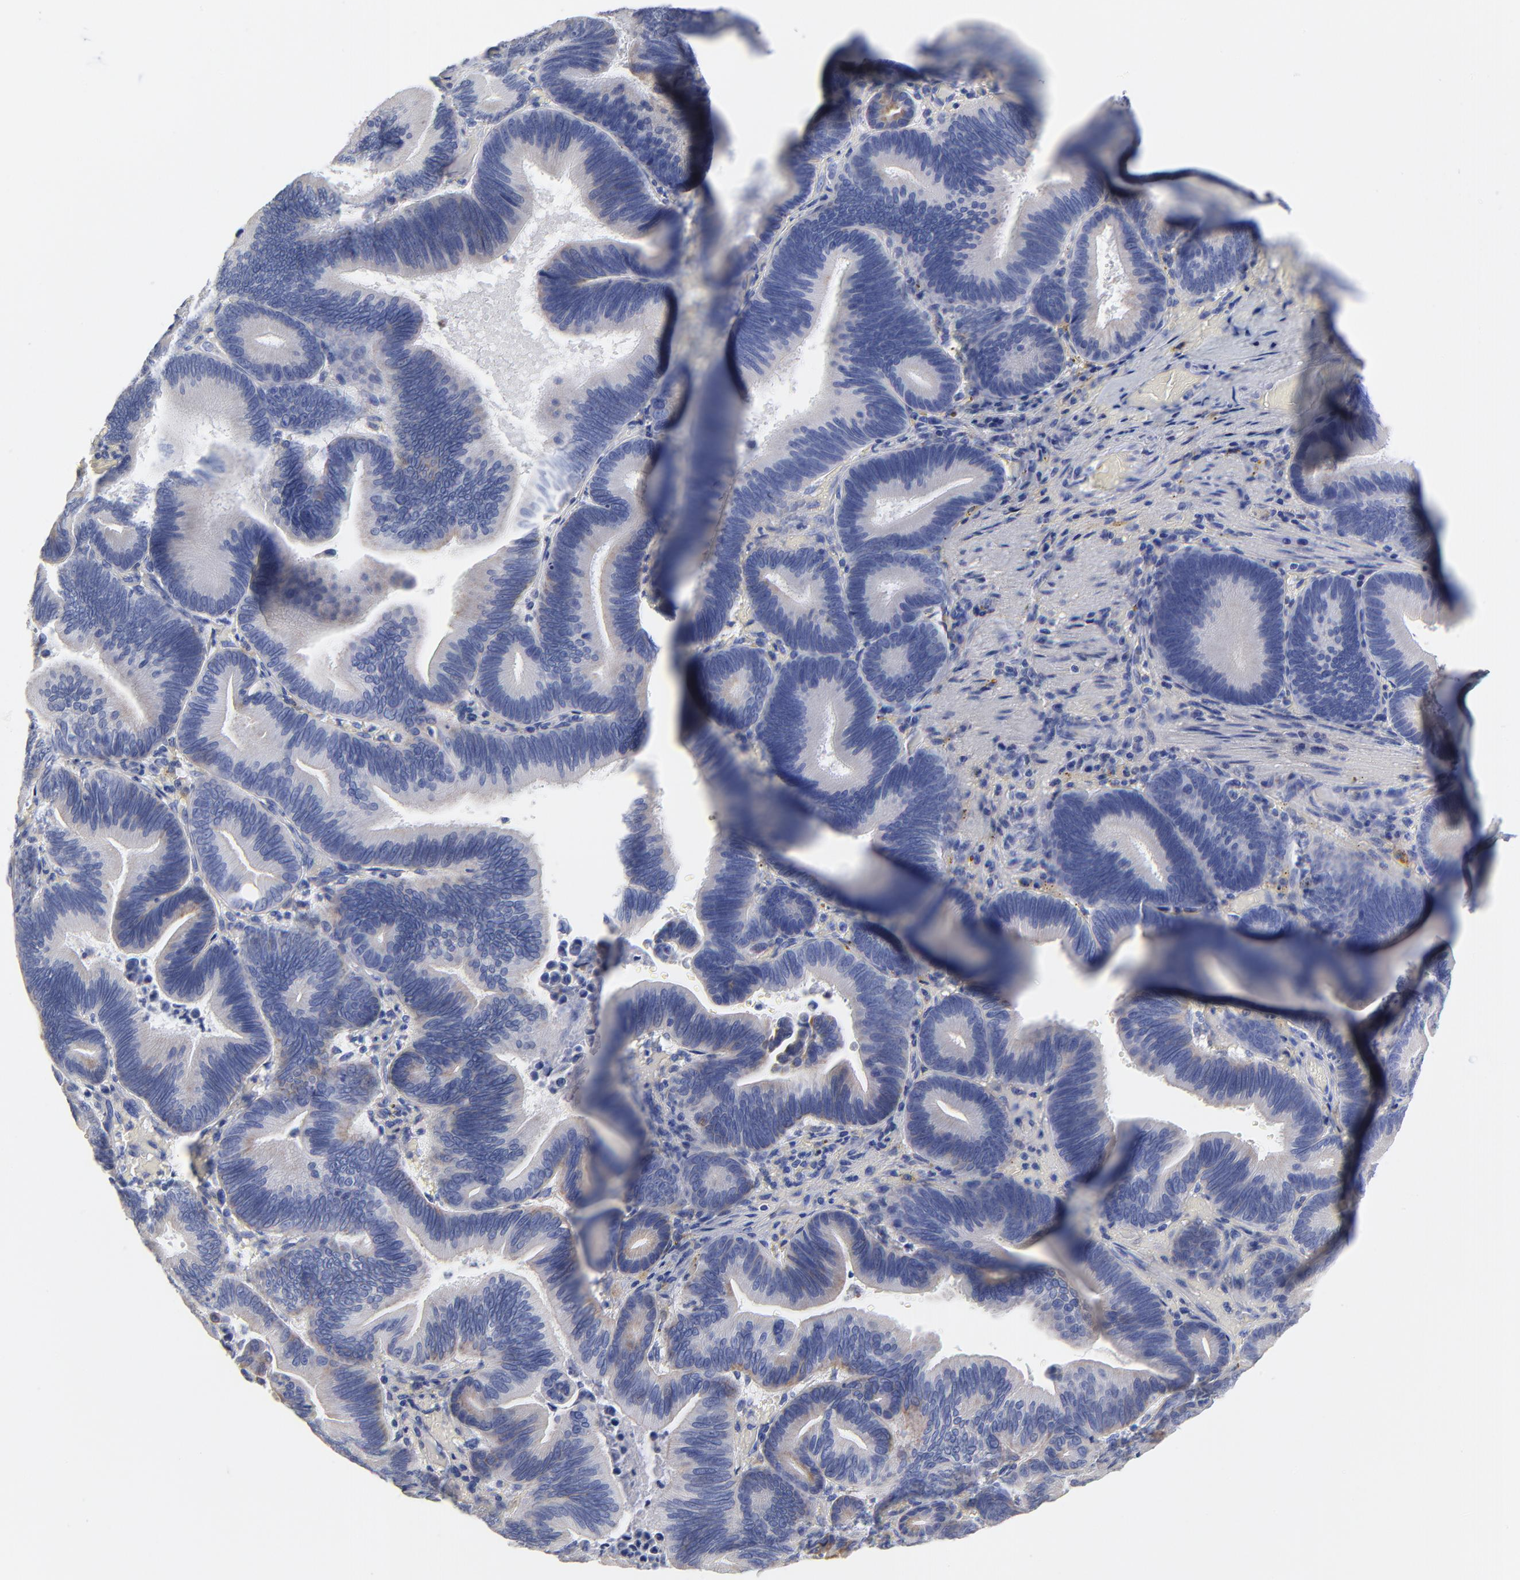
{"staining": {"intensity": "negative", "quantity": "none", "location": "none"}, "tissue": "pancreatic cancer", "cell_type": "Tumor cells", "image_type": "cancer", "snomed": [{"axis": "morphology", "description": "Adenocarcinoma, NOS"}, {"axis": "topography", "description": "Pancreas"}], "caption": "The IHC histopathology image has no significant staining in tumor cells of pancreatic cancer (adenocarcinoma) tissue.", "gene": "PTP4A1", "patient": {"sex": "male", "age": 82}}